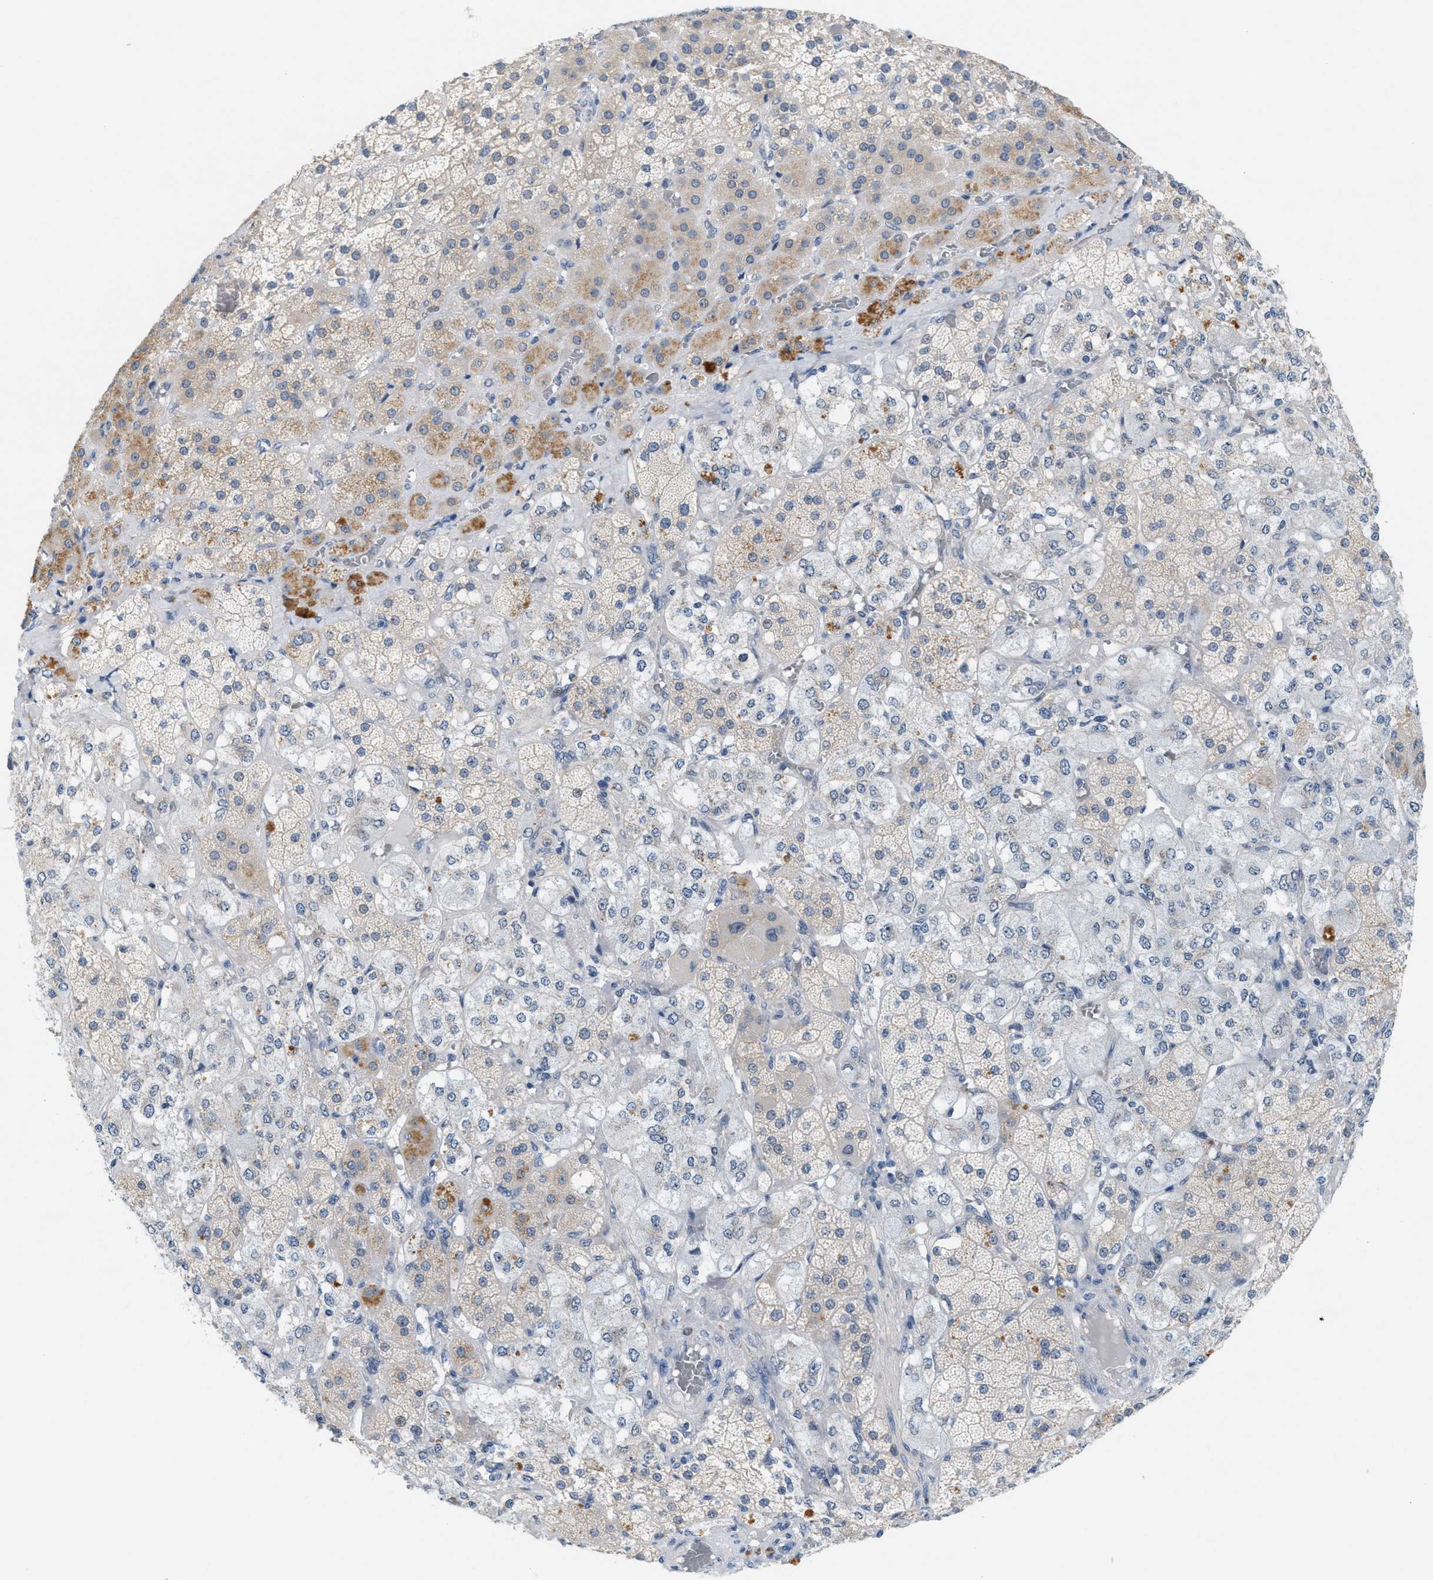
{"staining": {"intensity": "moderate", "quantity": "<25%", "location": "cytoplasmic/membranous"}, "tissue": "adrenal gland", "cell_type": "Glandular cells", "image_type": "normal", "snomed": [{"axis": "morphology", "description": "Normal tissue, NOS"}, {"axis": "topography", "description": "Adrenal gland"}], "caption": "A low amount of moderate cytoplasmic/membranous positivity is present in about <25% of glandular cells in normal adrenal gland.", "gene": "WIPI2", "patient": {"sex": "male", "age": 57}}